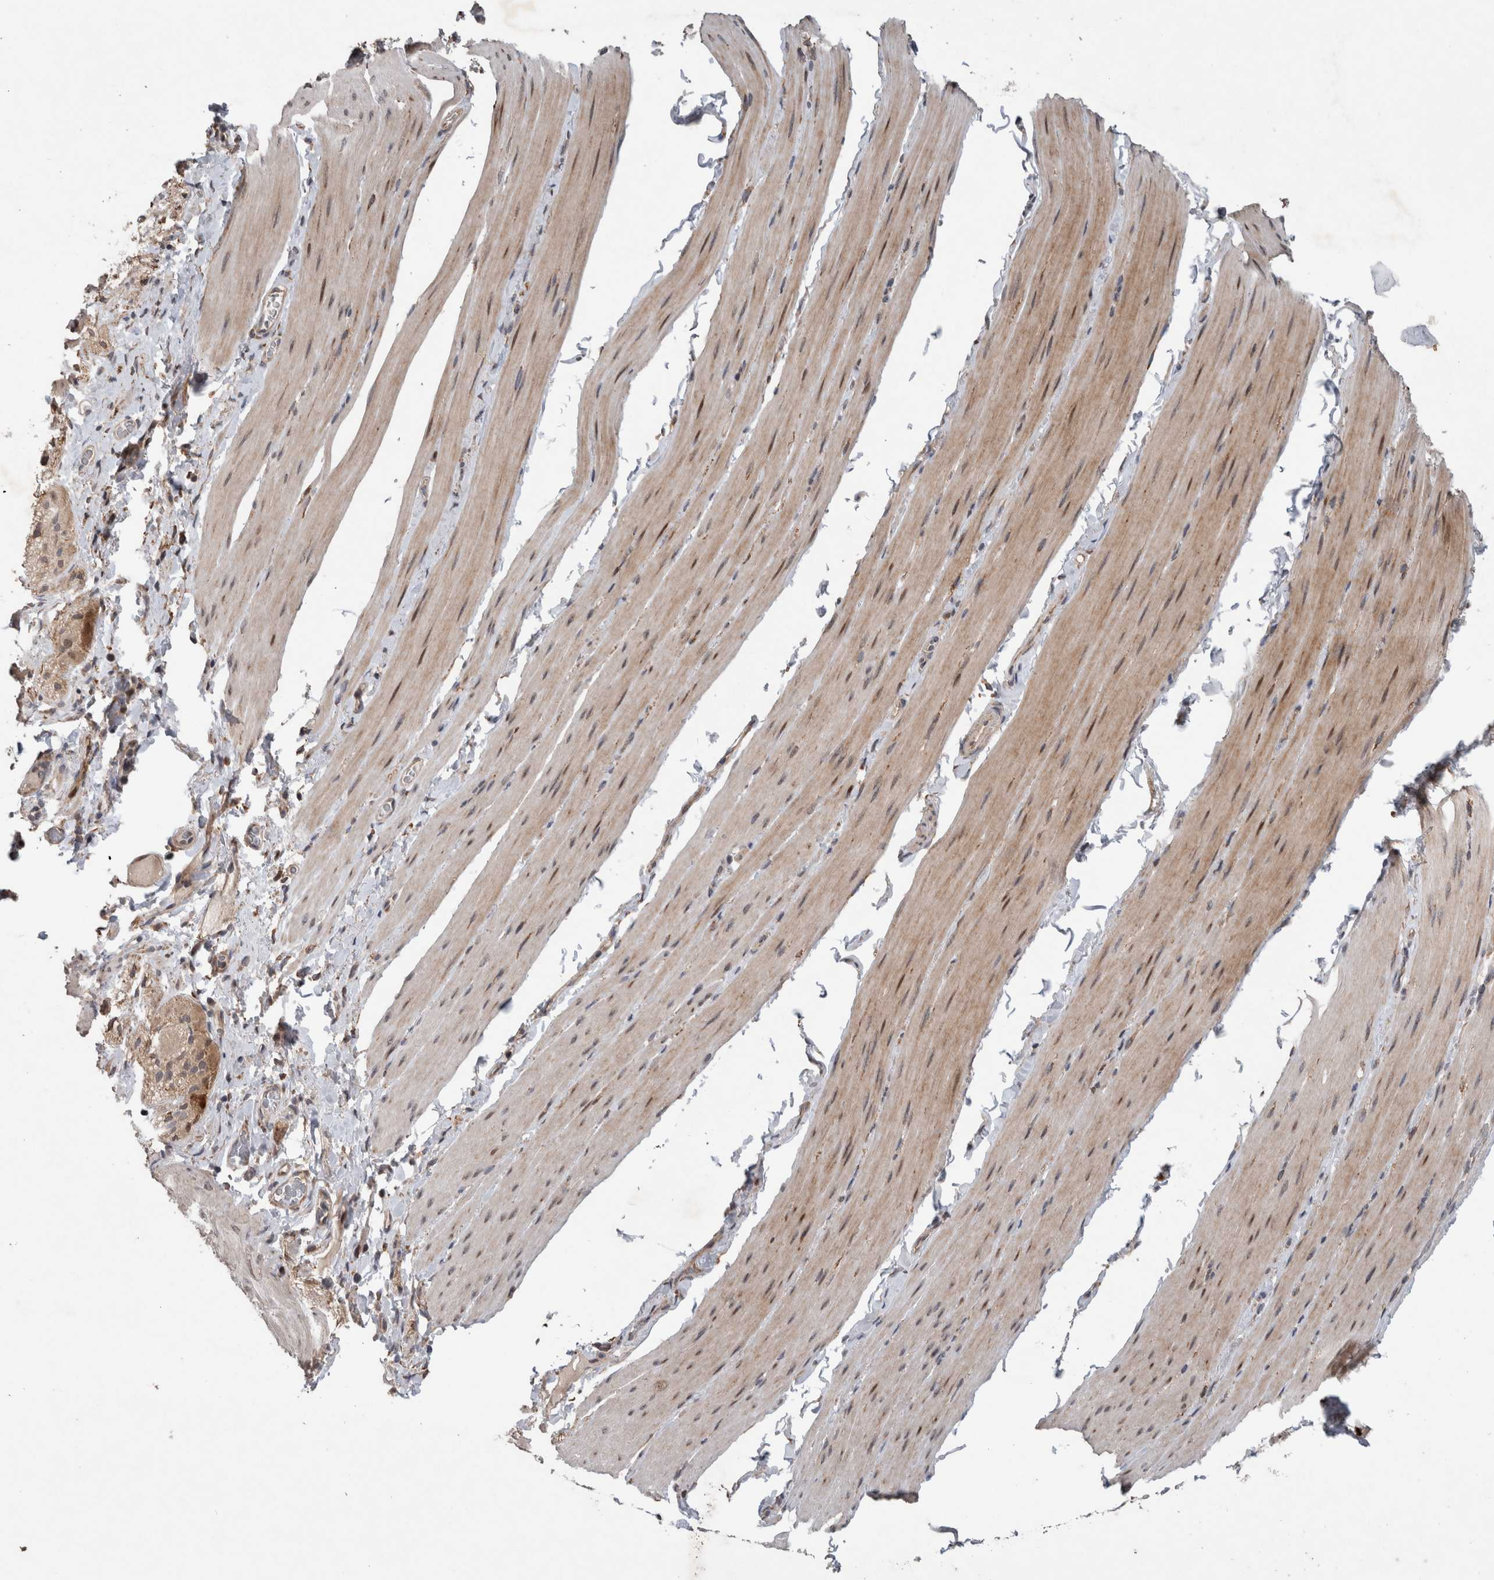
{"staining": {"intensity": "weak", "quantity": ">75%", "location": "cytoplasmic/membranous"}, "tissue": "smooth muscle", "cell_type": "Smooth muscle cells", "image_type": "normal", "snomed": [{"axis": "morphology", "description": "Normal tissue, NOS"}, {"axis": "topography", "description": "Smooth muscle"}, {"axis": "topography", "description": "Small intestine"}], "caption": "Immunohistochemical staining of unremarkable human smooth muscle exhibits weak cytoplasmic/membranous protein positivity in about >75% of smooth muscle cells. (DAB IHC with brightfield microscopy, high magnification).", "gene": "GIMAP6", "patient": {"sex": "female", "age": 84}}